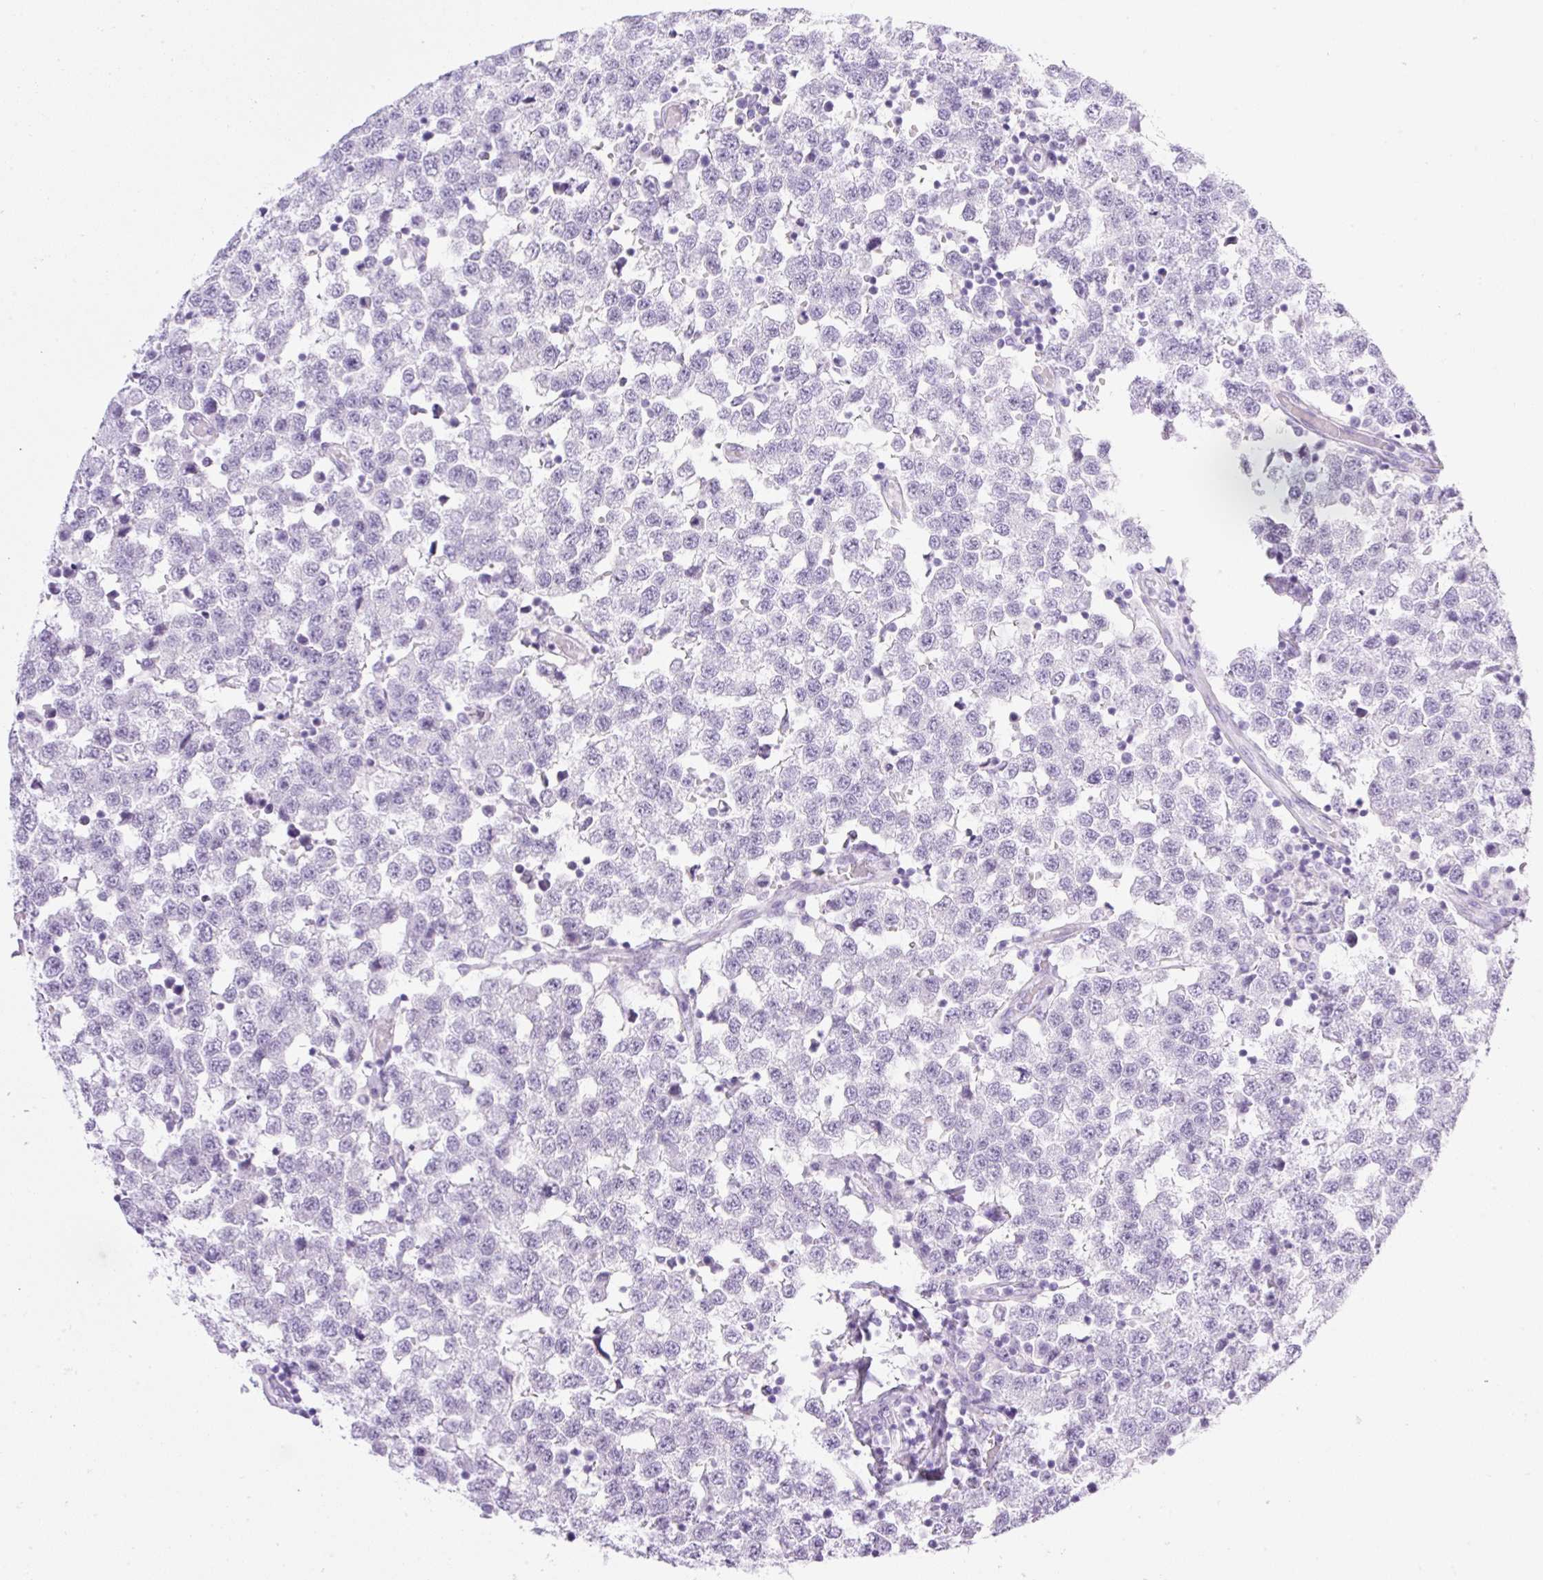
{"staining": {"intensity": "negative", "quantity": "none", "location": "none"}, "tissue": "testis cancer", "cell_type": "Tumor cells", "image_type": "cancer", "snomed": [{"axis": "morphology", "description": "Seminoma, NOS"}, {"axis": "topography", "description": "Testis"}], "caption": "Testis cancer (seminoma) was stained to show a protein in brown. There is no significant staining in tumor cells. (DAB IHC visualized using brightfield microscopy, high magnification).", "gene": "SPRR4", "patient": {"sex": "male", "age": 34}}